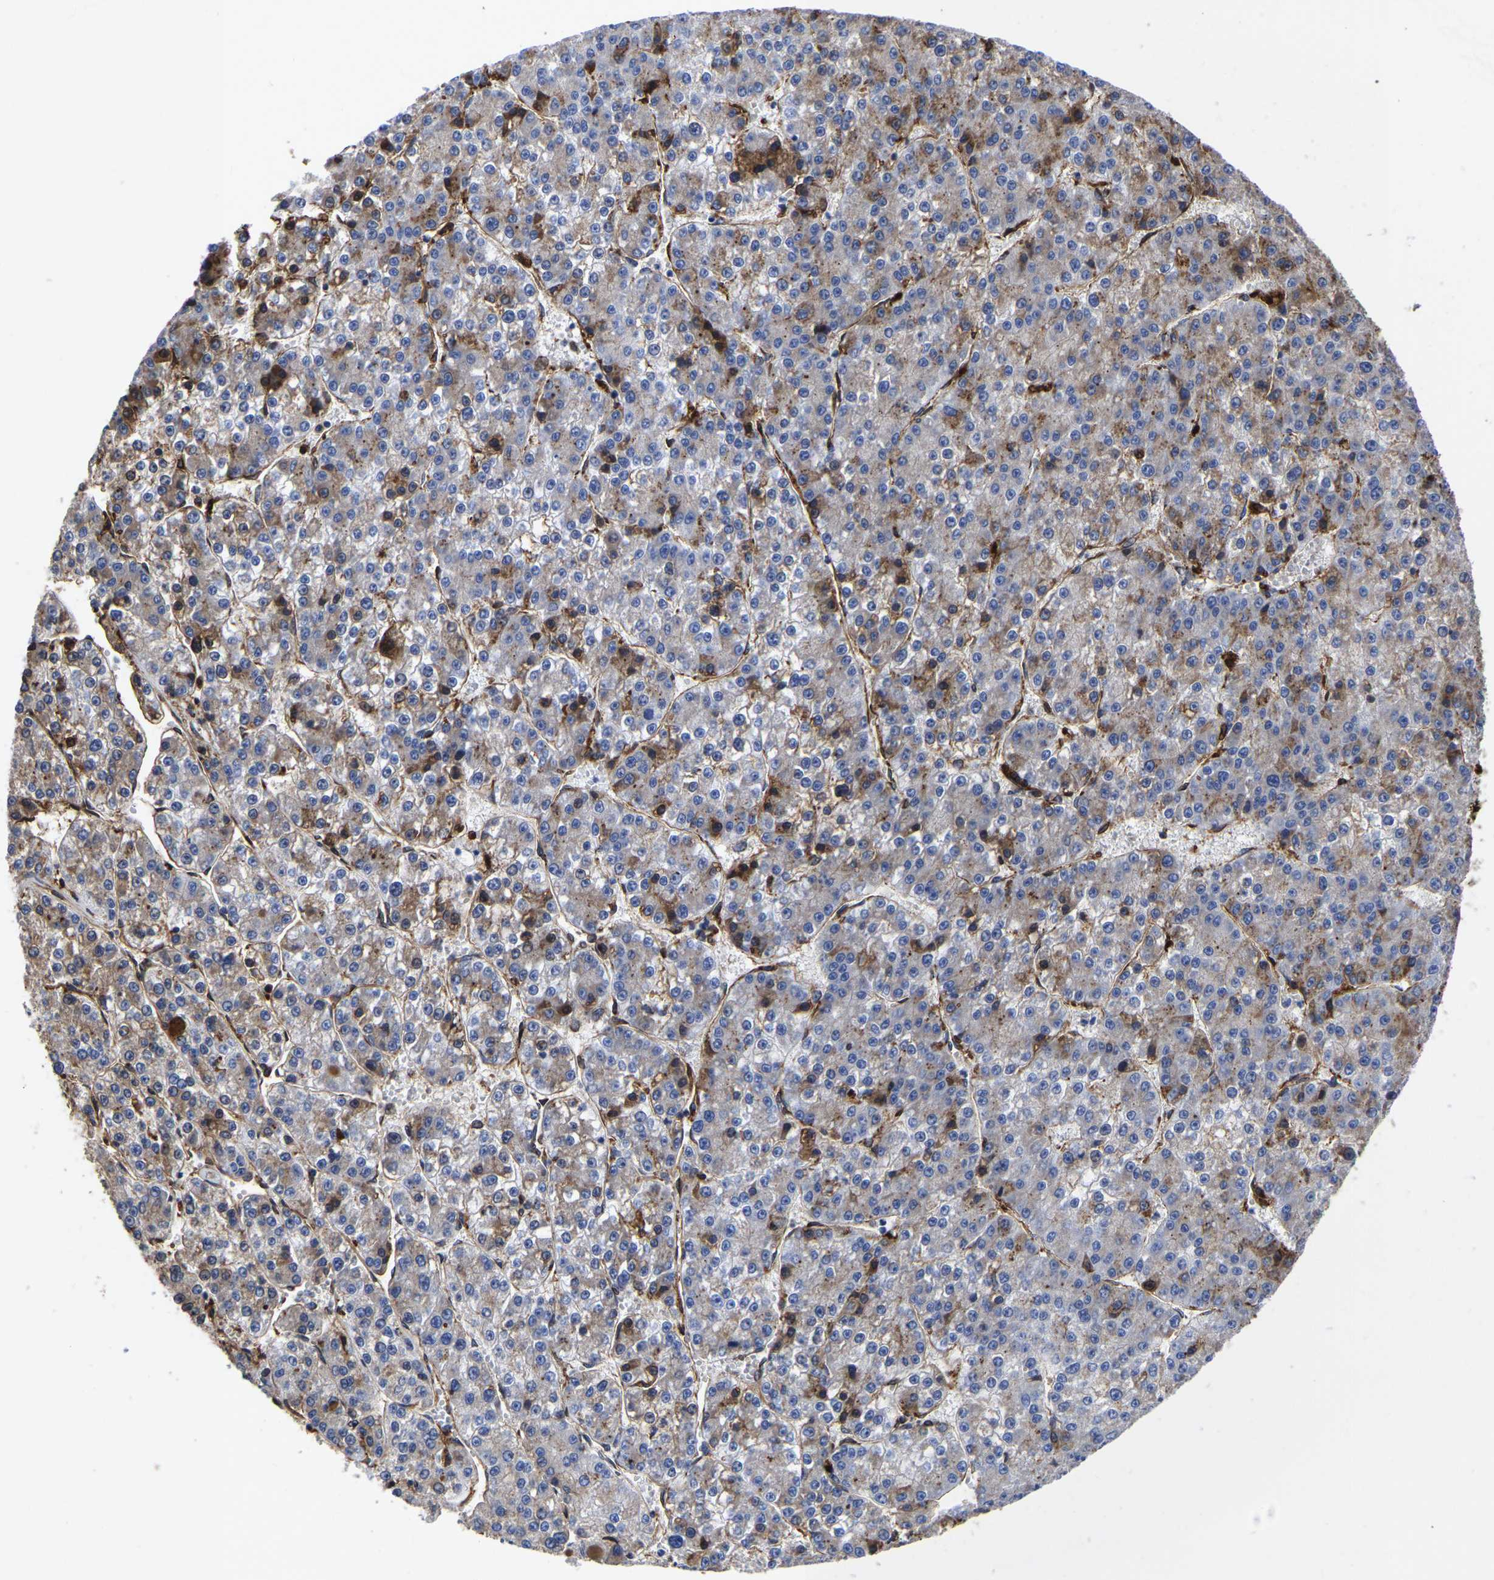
{"staining": {"intensity": "moderate", "quantity": "<25%", "location": "cytoplasmic/membranous"}, "tissue": "liver cancer", "cell_type": "Tumor cells", "image_type": "cancer", "snomed": [{"axis": "morphology", "description": "Carcinoma, Hepatocellular, NOS"}, {"axis": "topography", "description": "Liver"}], "caption": "Moderate cytoplasmic/membranous staining for a protein is identified in about <25% of tumor cells of liver cancer using immunohistochemistry.", "gene": "LIF", "patient": {"sex": "female", "age": 73}}